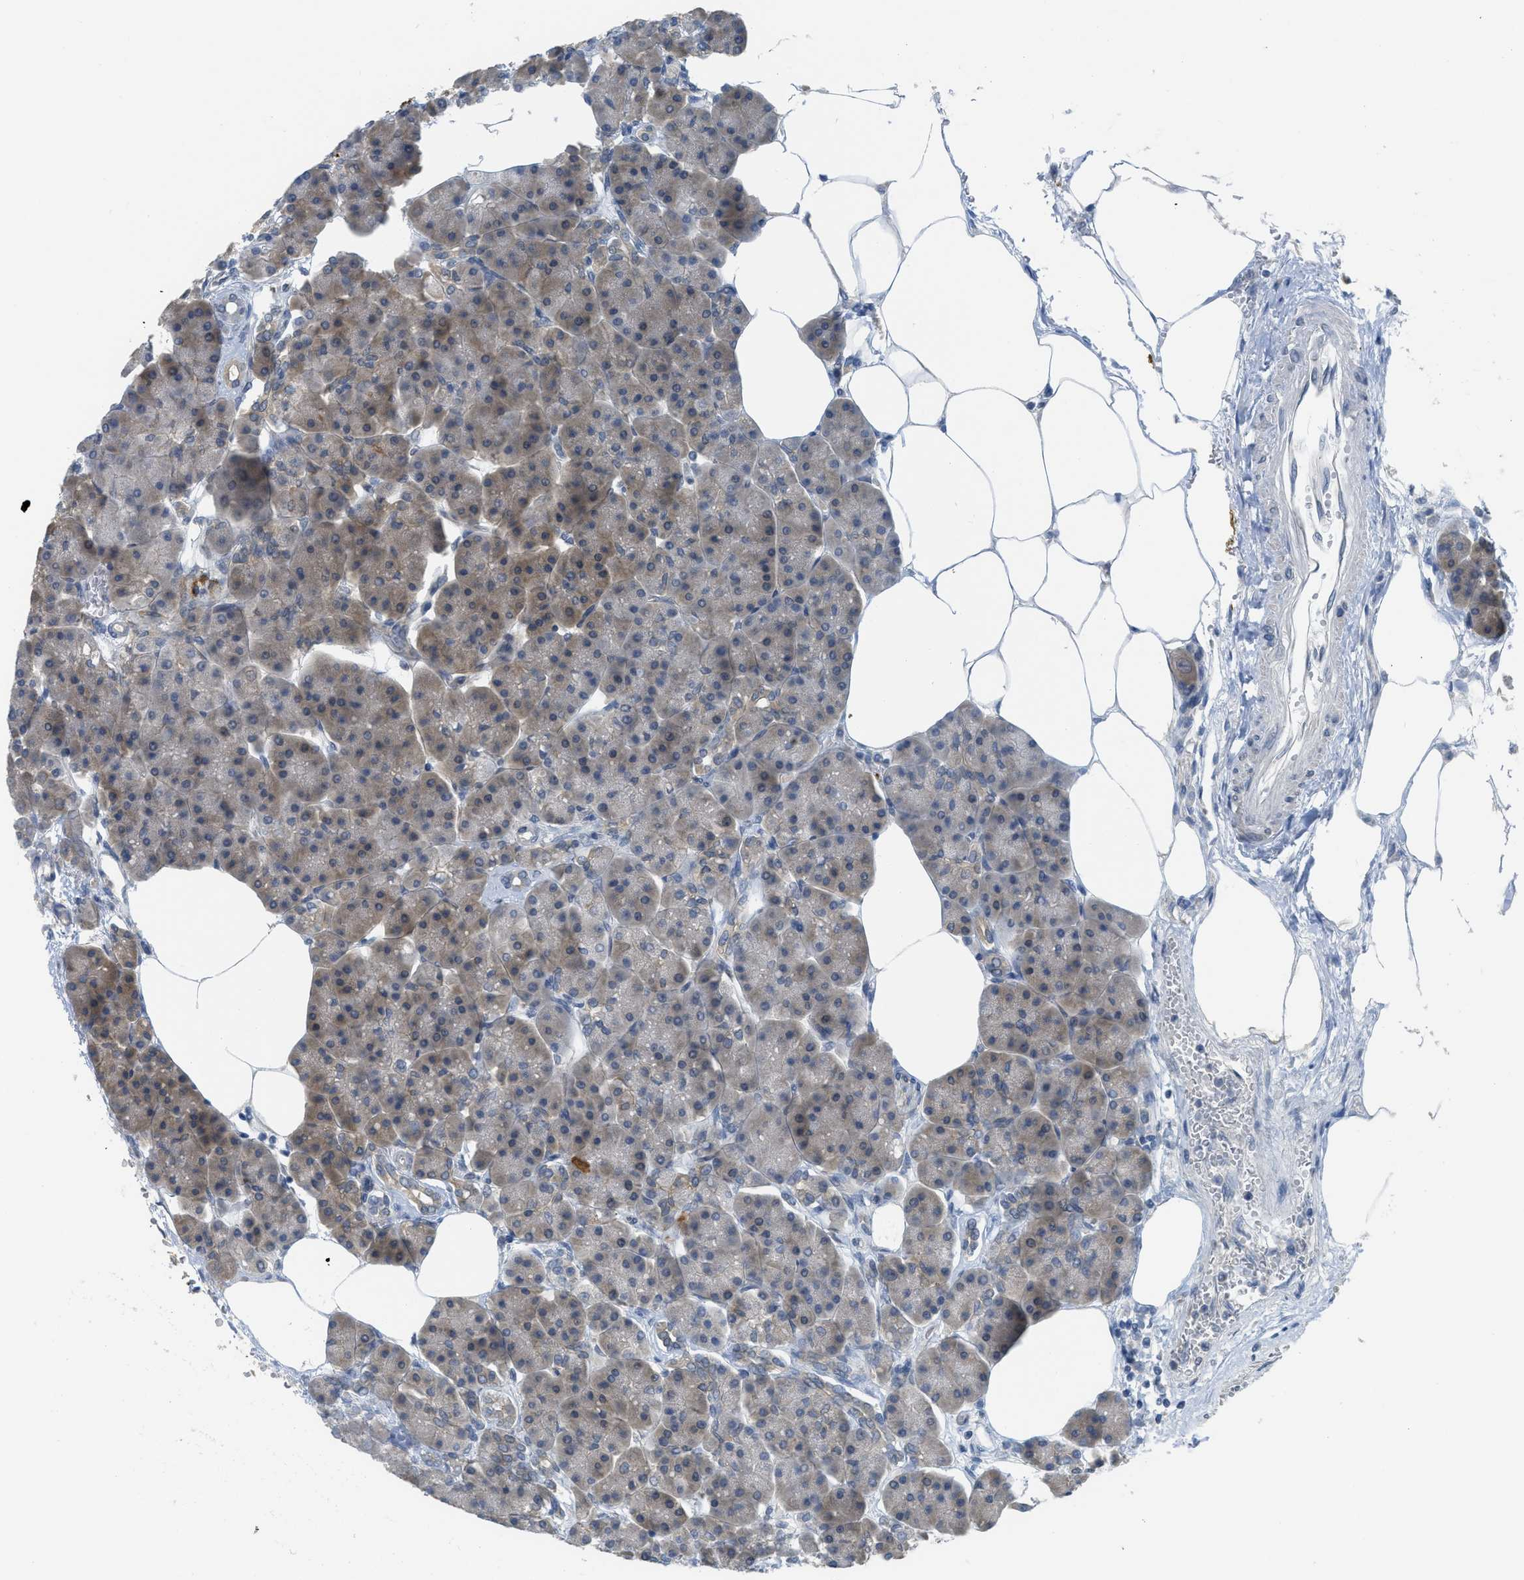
{"staining": {"intensity": "moderate", "quantity": "25%-75%", "location": "cytoplasmic/membranous"}, "tissue": "pancreas", "cell_type": "Exocrine glandular cells", "image_type": "normal", "snomed": [{"axis": "morphology", "description": "Normal tissue, NOS"}, {"axis": "topography", "description": "Pancreas"}], "caption": "Immunohistochemical staining of unremarkable human pancreas shows moderate cytoplasmic/membranous protein expression in approximately 25%-75% of exocrine glandular cells. Immunohistochemistry stains the protein of interest in brown and the nuclei are stained blue.", "gene": "TNFAIP1", "patient": {"sex": "female", "age": 70}}